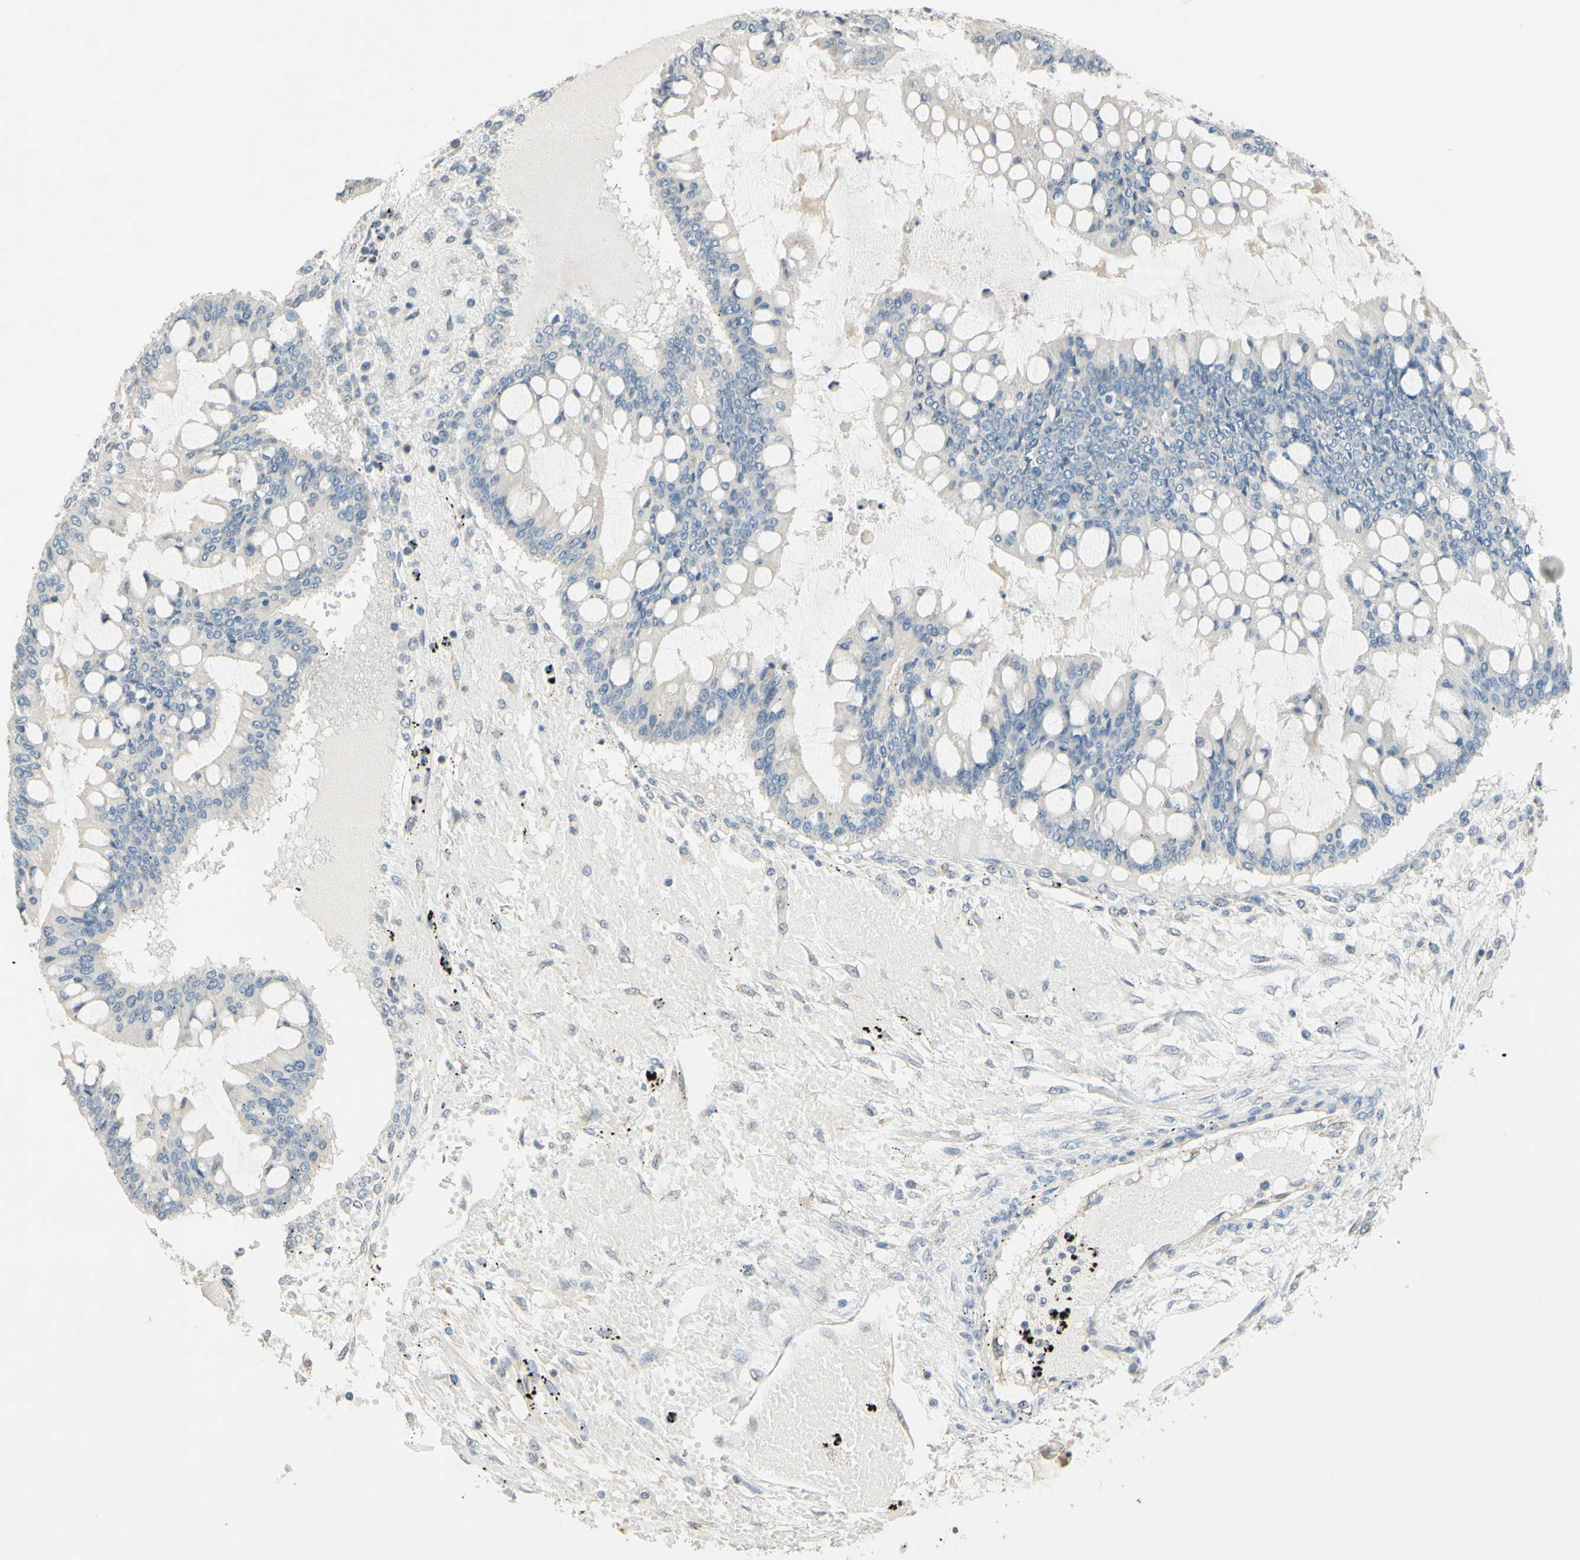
{"staining": {"intensity": "negative", "quantity": "none", "location": "none"}, "tissue": "ovarian cancer", "cell_type": "Tumor cells", "image_type": "cancer", "snomed": [{"axis": "morphology", "description": "Cystadenocarcinoma, mucinous, NOS"}, {"axis": "topography", "description": "Ovary"}], "caption": "Immunohistochemistry photomicrograph of ovarian cancer stained for a protein (brown), which exhibits no positivity in tumor cells.", "gene": "MAG", "patient": {"sex": "female", "age": 73}}